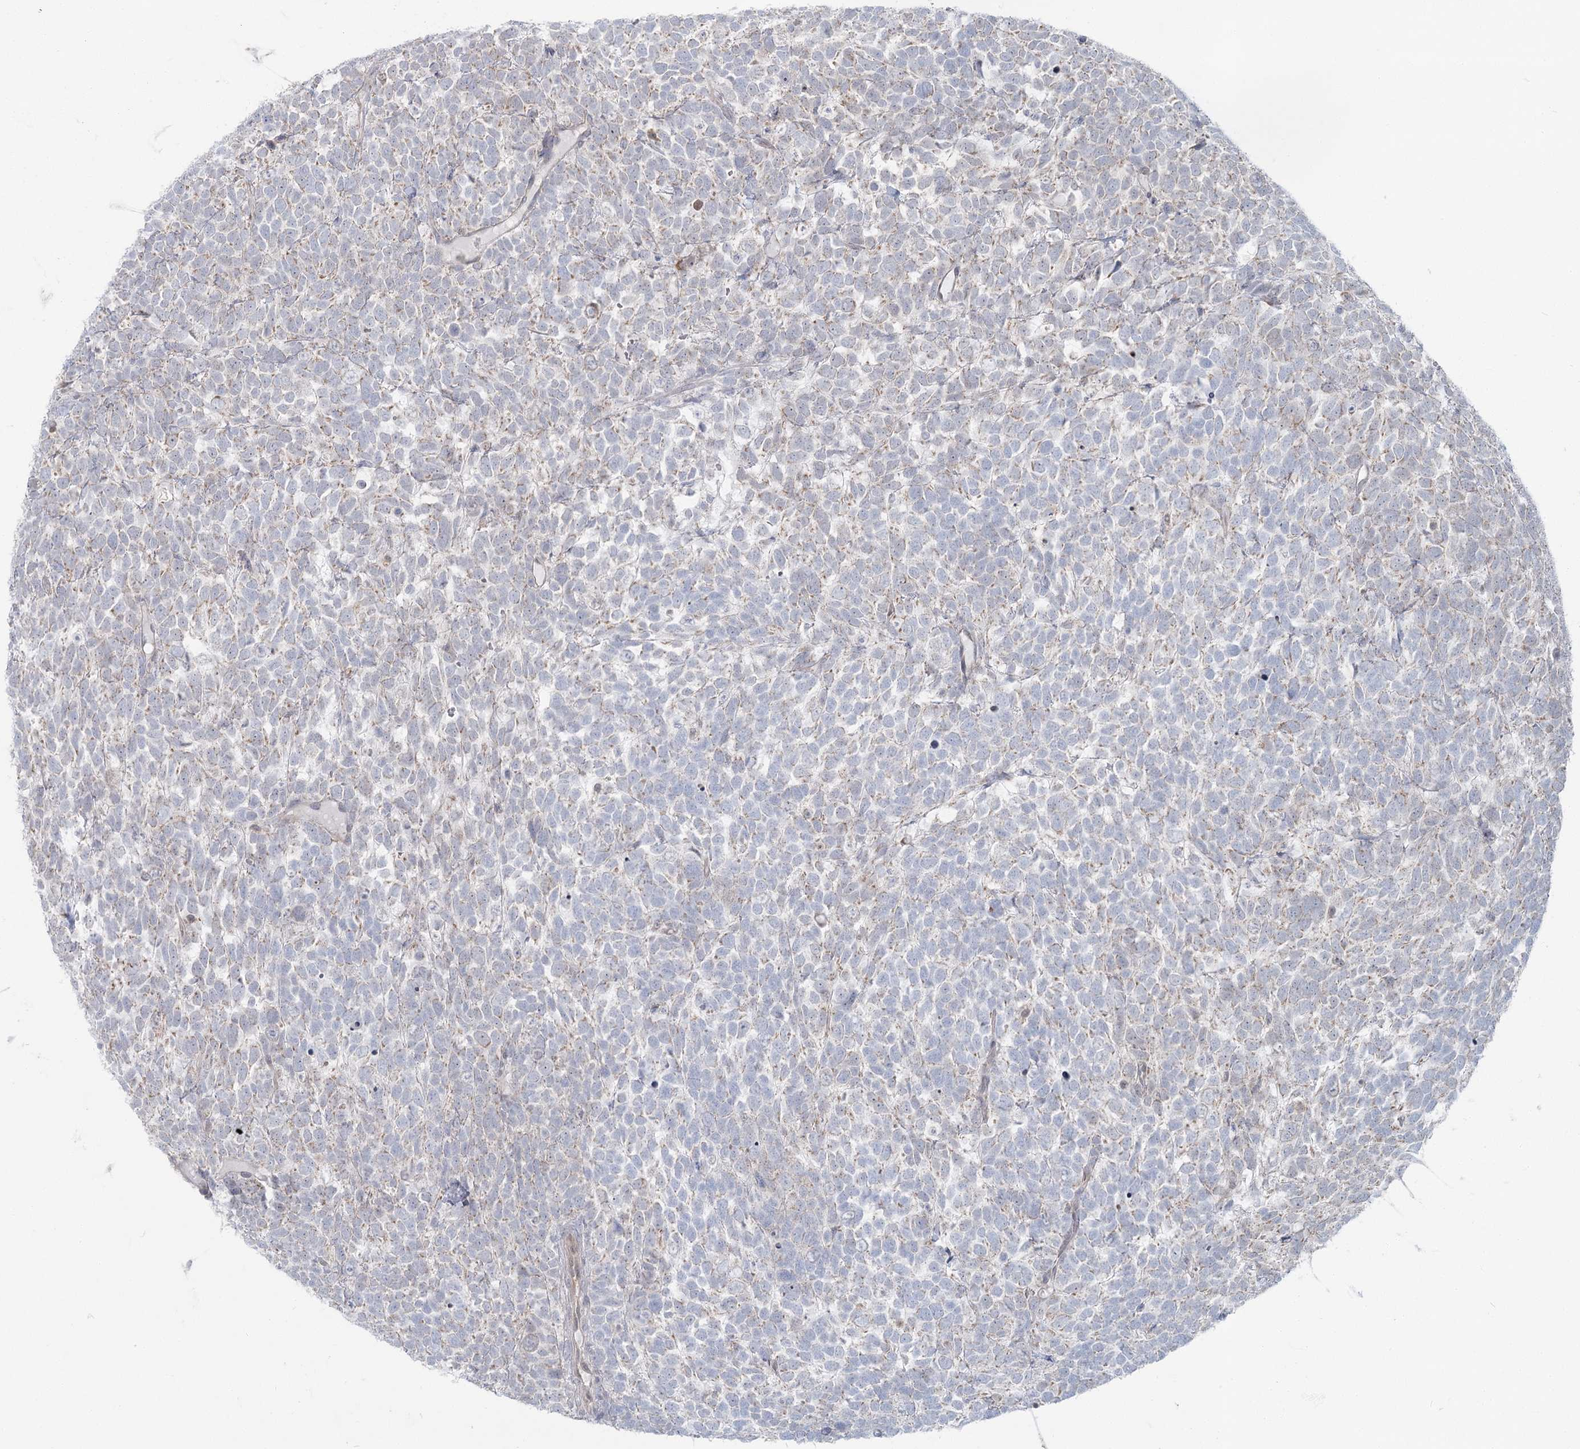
{"staining": {"intensity": "negative", "quantity": "none", "location": "none"}, "tissue": "urothelial cancer", "cell_type": "Tumor cells", "image_type": "cancer", "snomed": [{"axis": "morphology", "description": "Urothelial carcinoma, High grade"}, {"axis": "topography", "description": "Urinary bladder"}], "caption": "DAB (3,3'-diaminobenzidine) immunohistochemical staining of human high-grade urothelial carcinoma displays no significant expression in tumor cells. (DAB (3,3'-diaminobenzidine) immunohistochemistry with hematoxylin counter stain).", "gene": "THNSL1", "patient": {"sex": "female", "age": 82}}